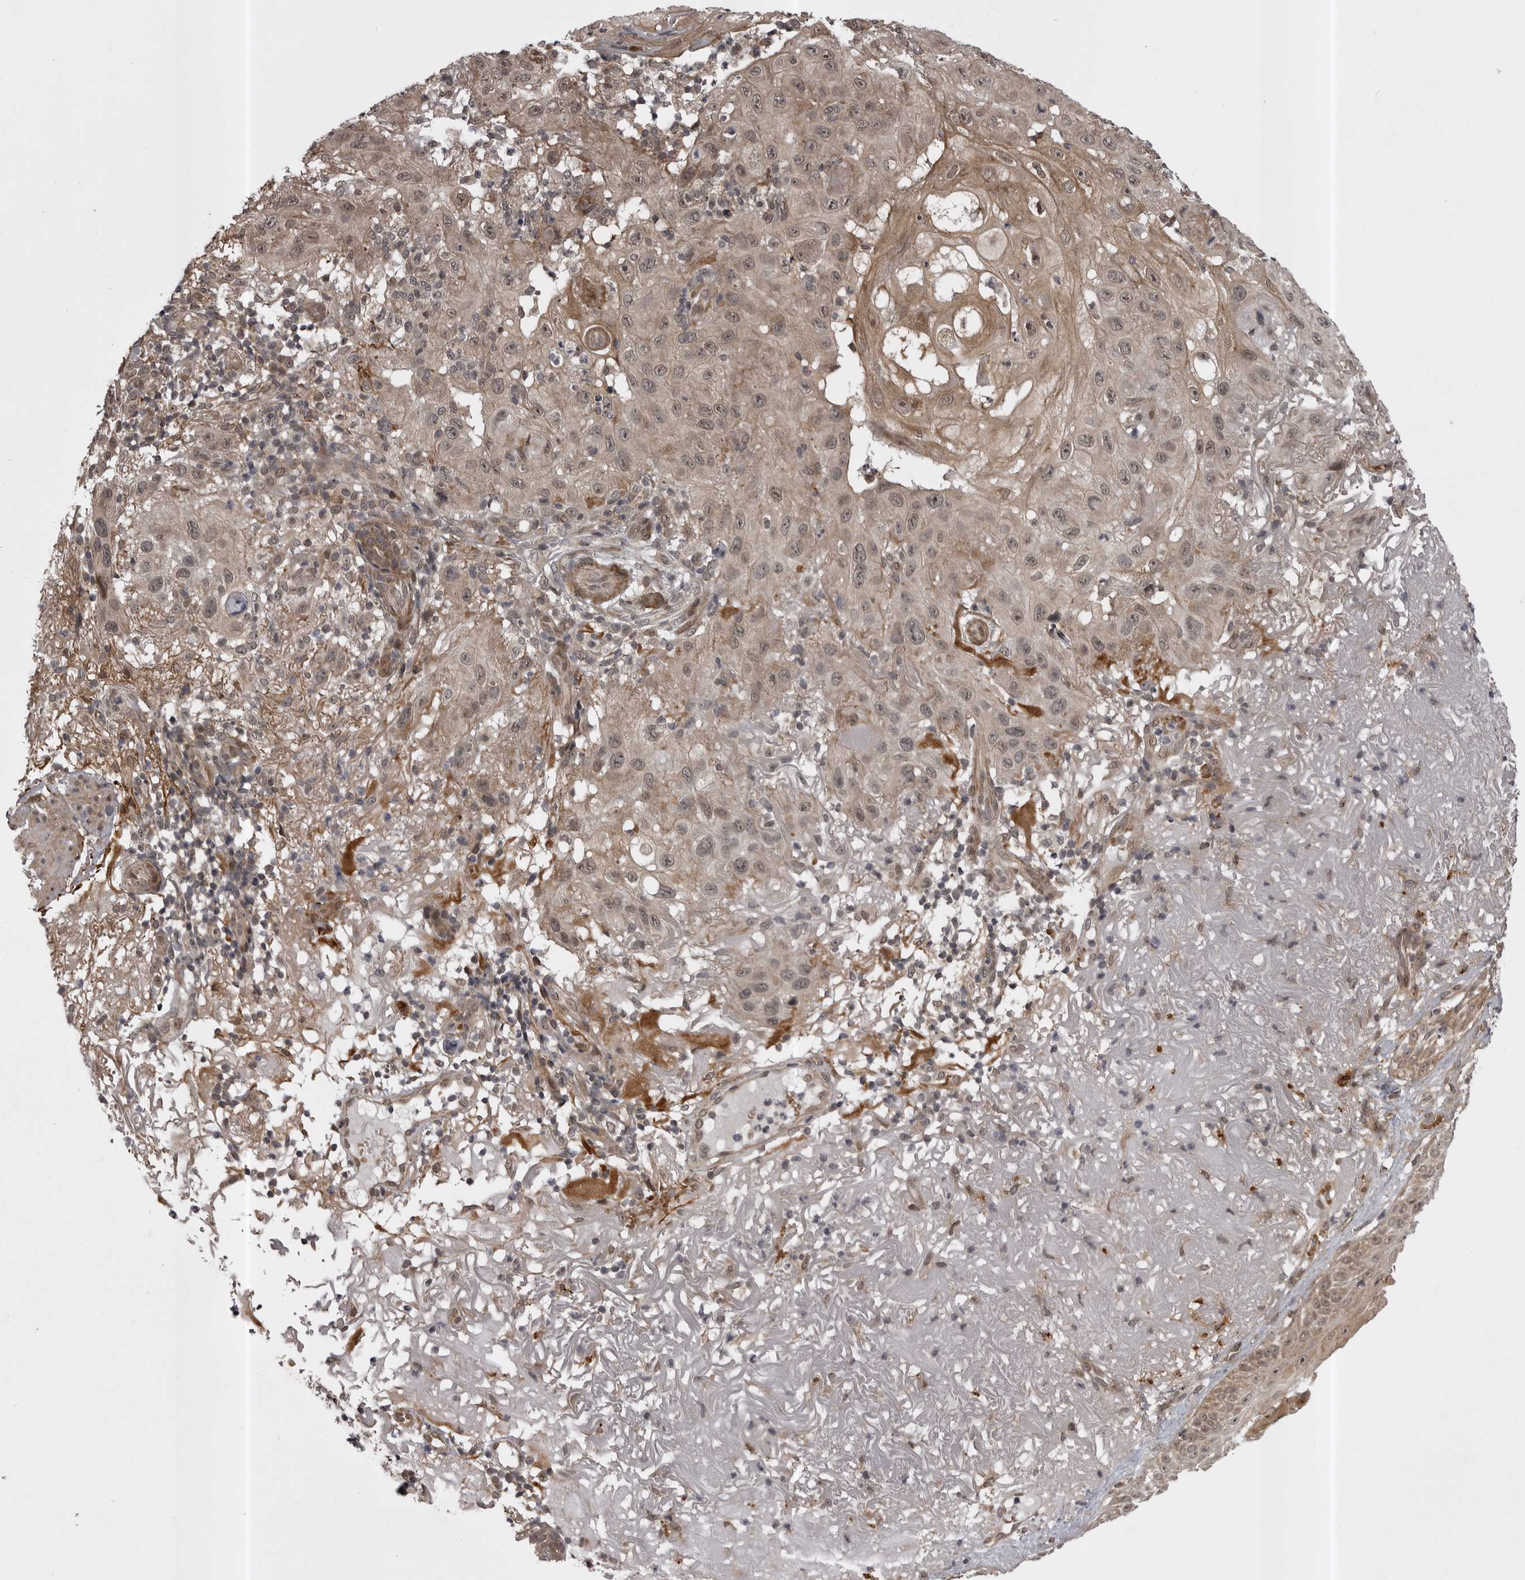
{"staining": {"intensity": "weak", "quantity": ">75%", "location": "cytoplasmic/membranous"}, "tissue": "skin cancer", "cell_type": "Tumor cells", "image_type": "cancer", "snomed": [{"axis": "morphology", "description": "Normal tissue, NOS"}, {"axis": "morphology", "description": "Squamous cell carcinoma, NOS"}, {"axis": "topography", "description": "Skin"}], "caption": "Protein staining of skin squamous cell carcinoma tissue exhibits weak cytoplasmic/membranous staining in approximately >75% of tumor cells.", "gene": "SNX16", "patient": {"sex": "female", "age": 96}}